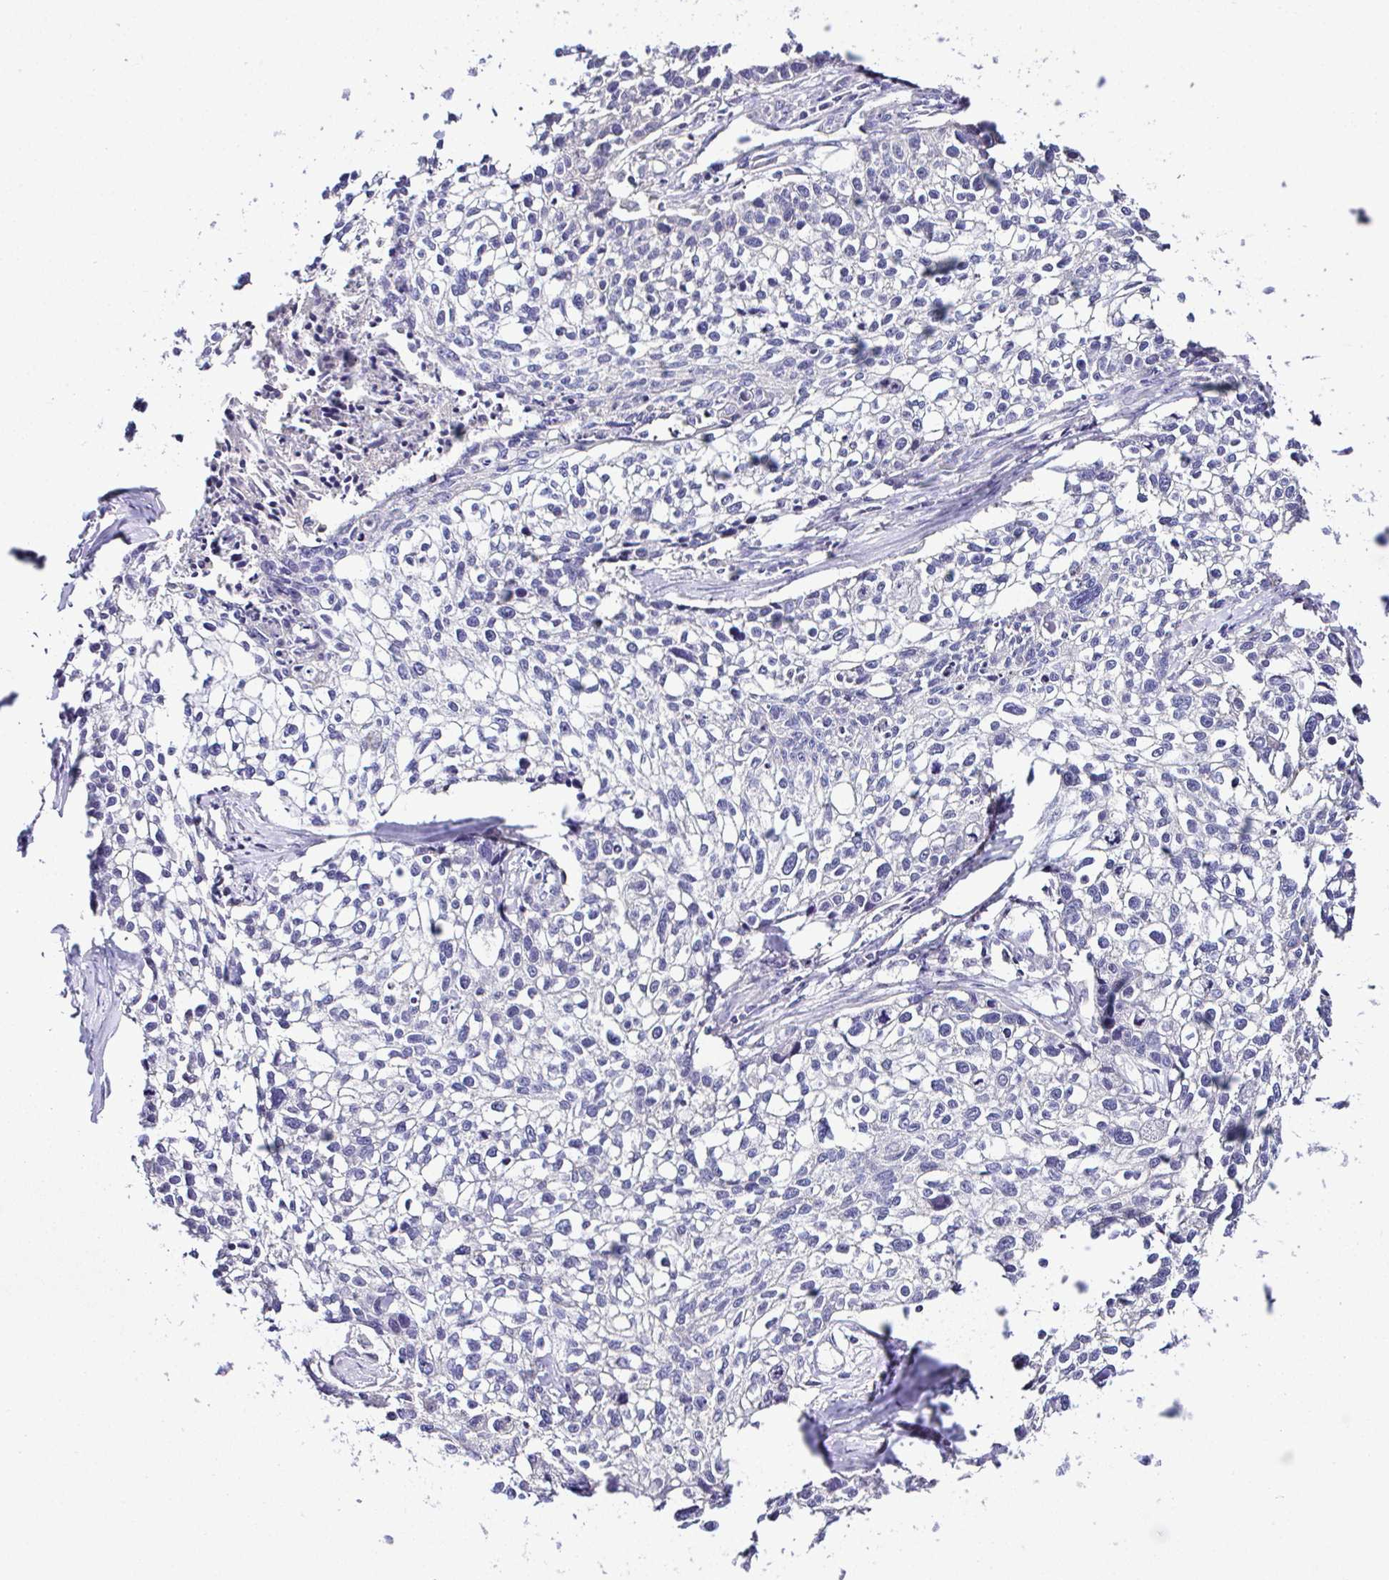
{"staining": {"intensity": "negative", "quantity": "none", "location": "none"}, "tissue": "lung cancer", "cell_type": "Tumor cells", "image_type": "cancer", "snomed": [{"axis": "morphology", "description": "Squamous cell carcinoma, NOS"}, {"axis": "topography", "description": "Lung"}], "caption": "Tumor cells are negative for protein expression in human lung cancer.", "gene": "OR4P4", "patient": {"sex": "male", "age": 74}}